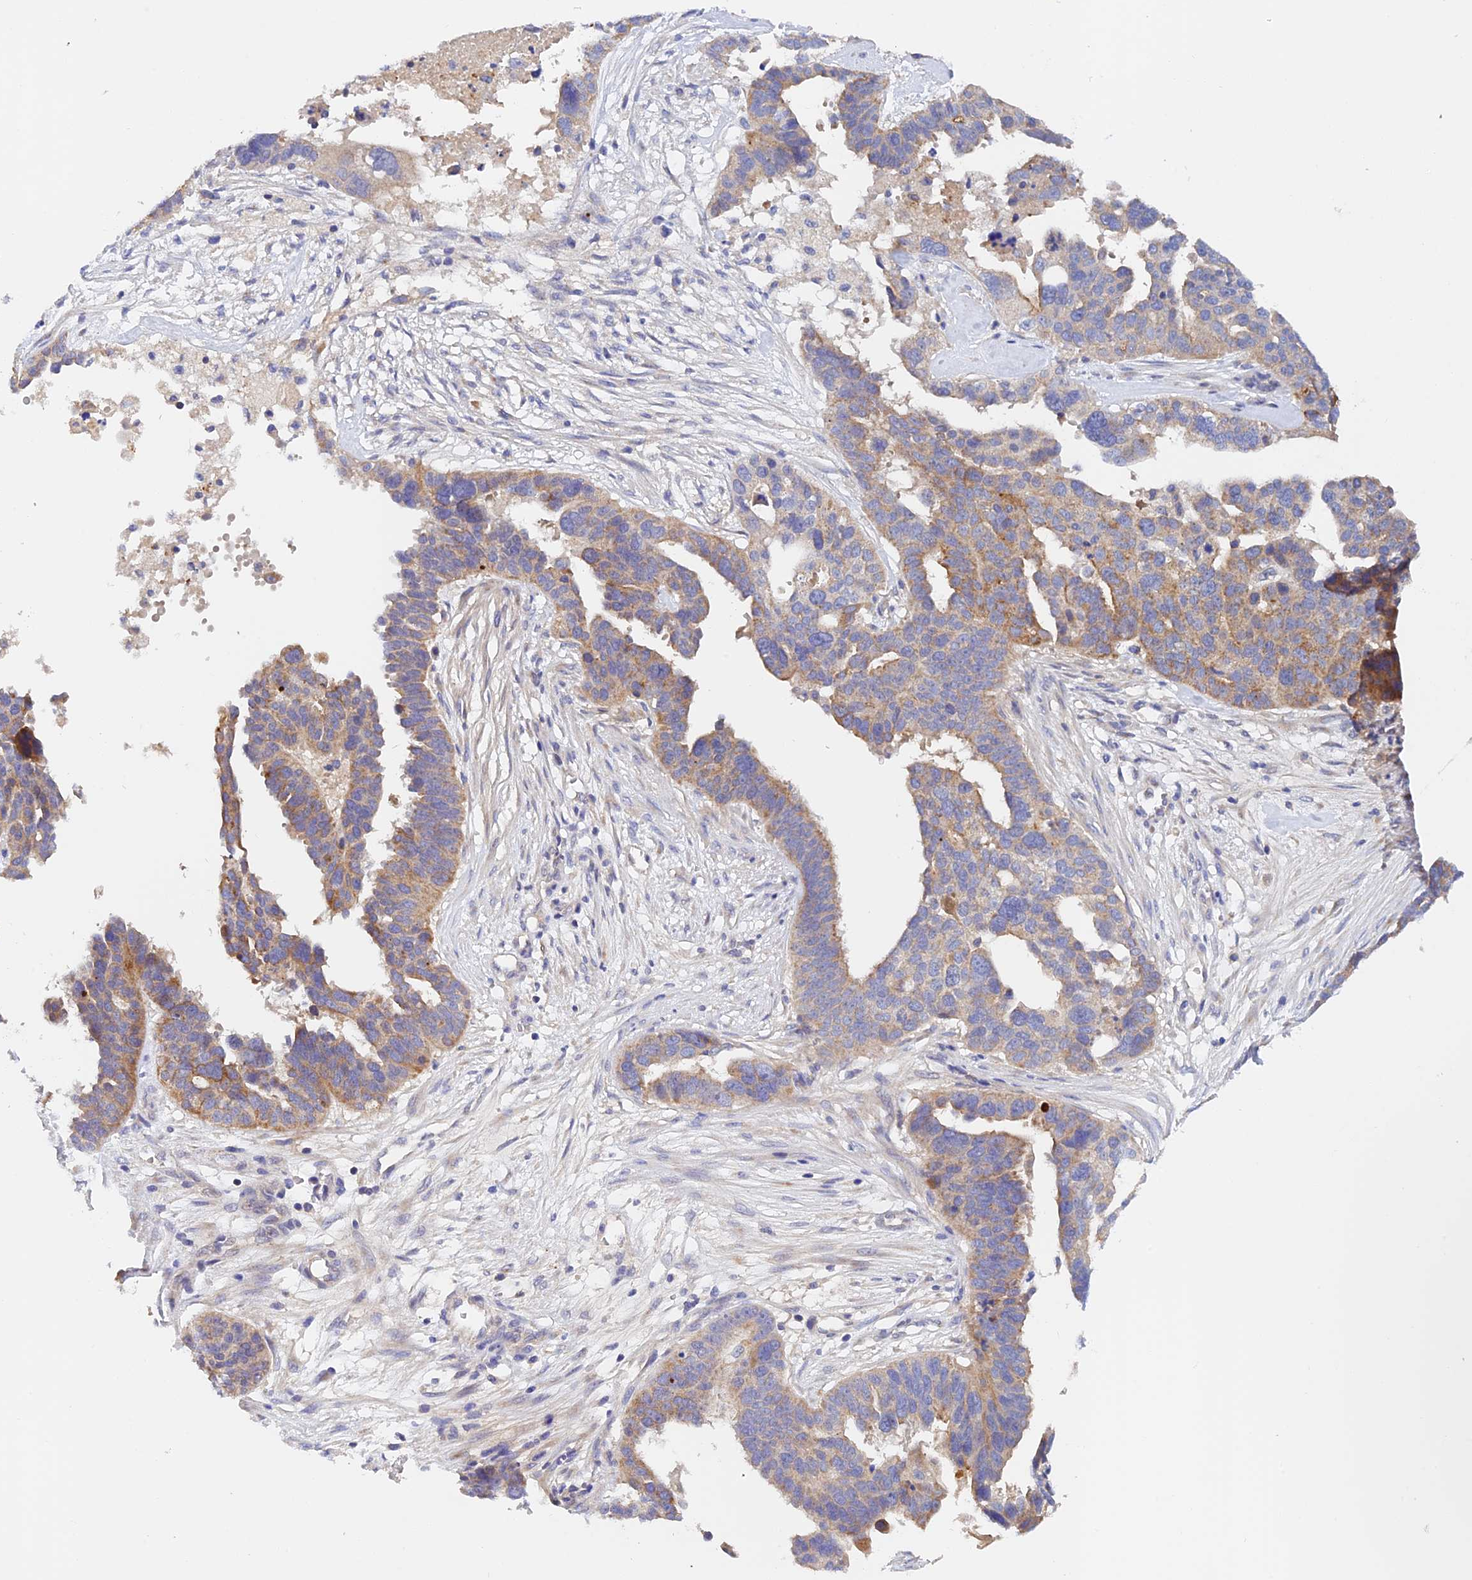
{"staining": {"intensity": "moderate", "quantity": ">75%", "location": "cytoplasmic/membranous"}, "tissue": "ovarian cancer", "cell_type": "Tumor cells", "image_type": "cancer", "snomed": [{"axis": "morphology", "description": "Cystadenocarcinoma, serous, NOS"}, {"axis": "topography", "description": "Ovary"}], "caption": "Human ovarian cancer stained for a protein (brown) exhibits moderate cytoplasmic/membranous positive staining in about >75% of tumor cells.", "gene": "RANBP6", "patient": {"sex": "female", "age": 59}}